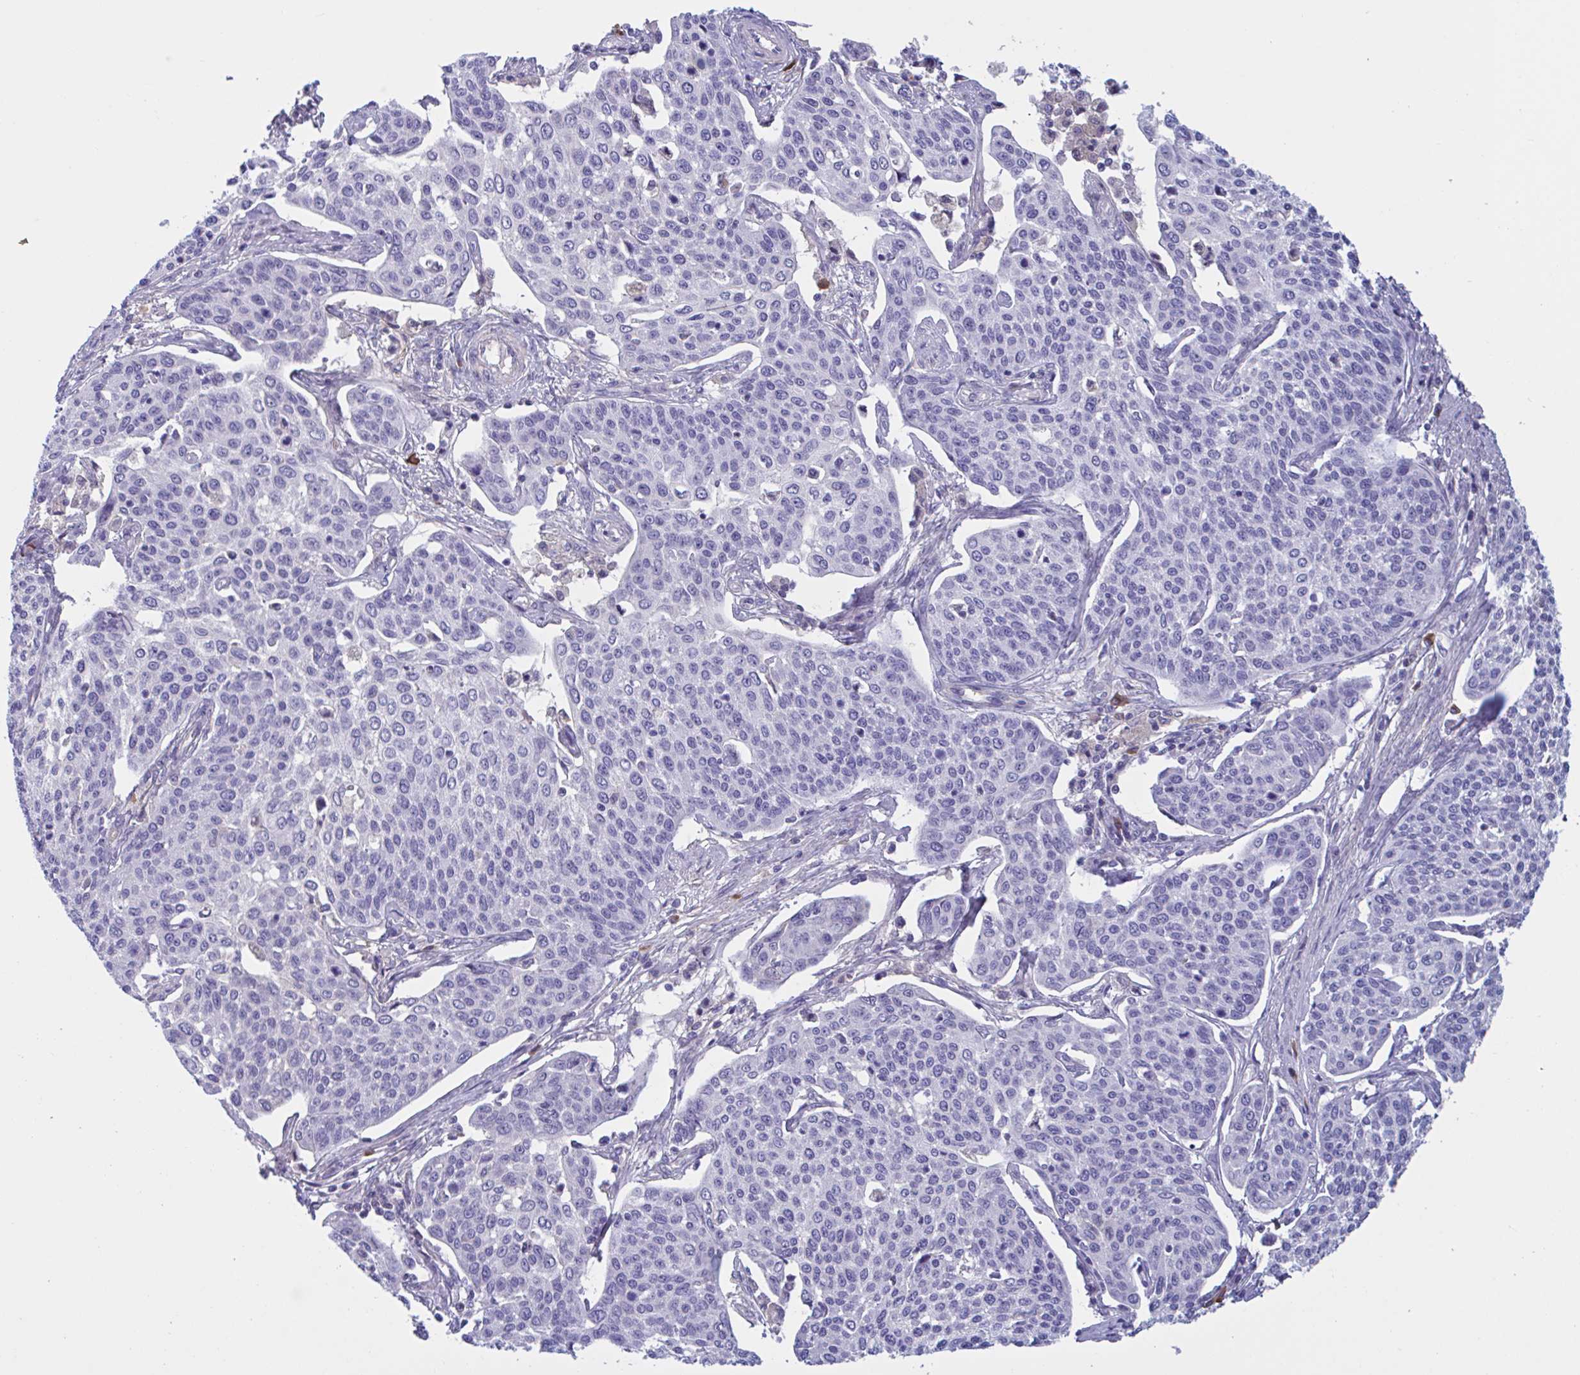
{"staining": {"intensity": "negative", "quantity": "none", "location": "none"}, "tissue": "cervical cancer", "cell_type": "Tumor cells", "image_type": "cancer", "snomed": [{"axis": "morphology", "description": "Squamous cell carcinoma, NOS"}, {"axis": "topography", "description": "Cervix"}], "caption": "Tumor cells show no significant expression in cervical cancer (squamous cell carcinoma).", "gene": "MS4A14", "patient": {"sex": "female", "age": 34}}